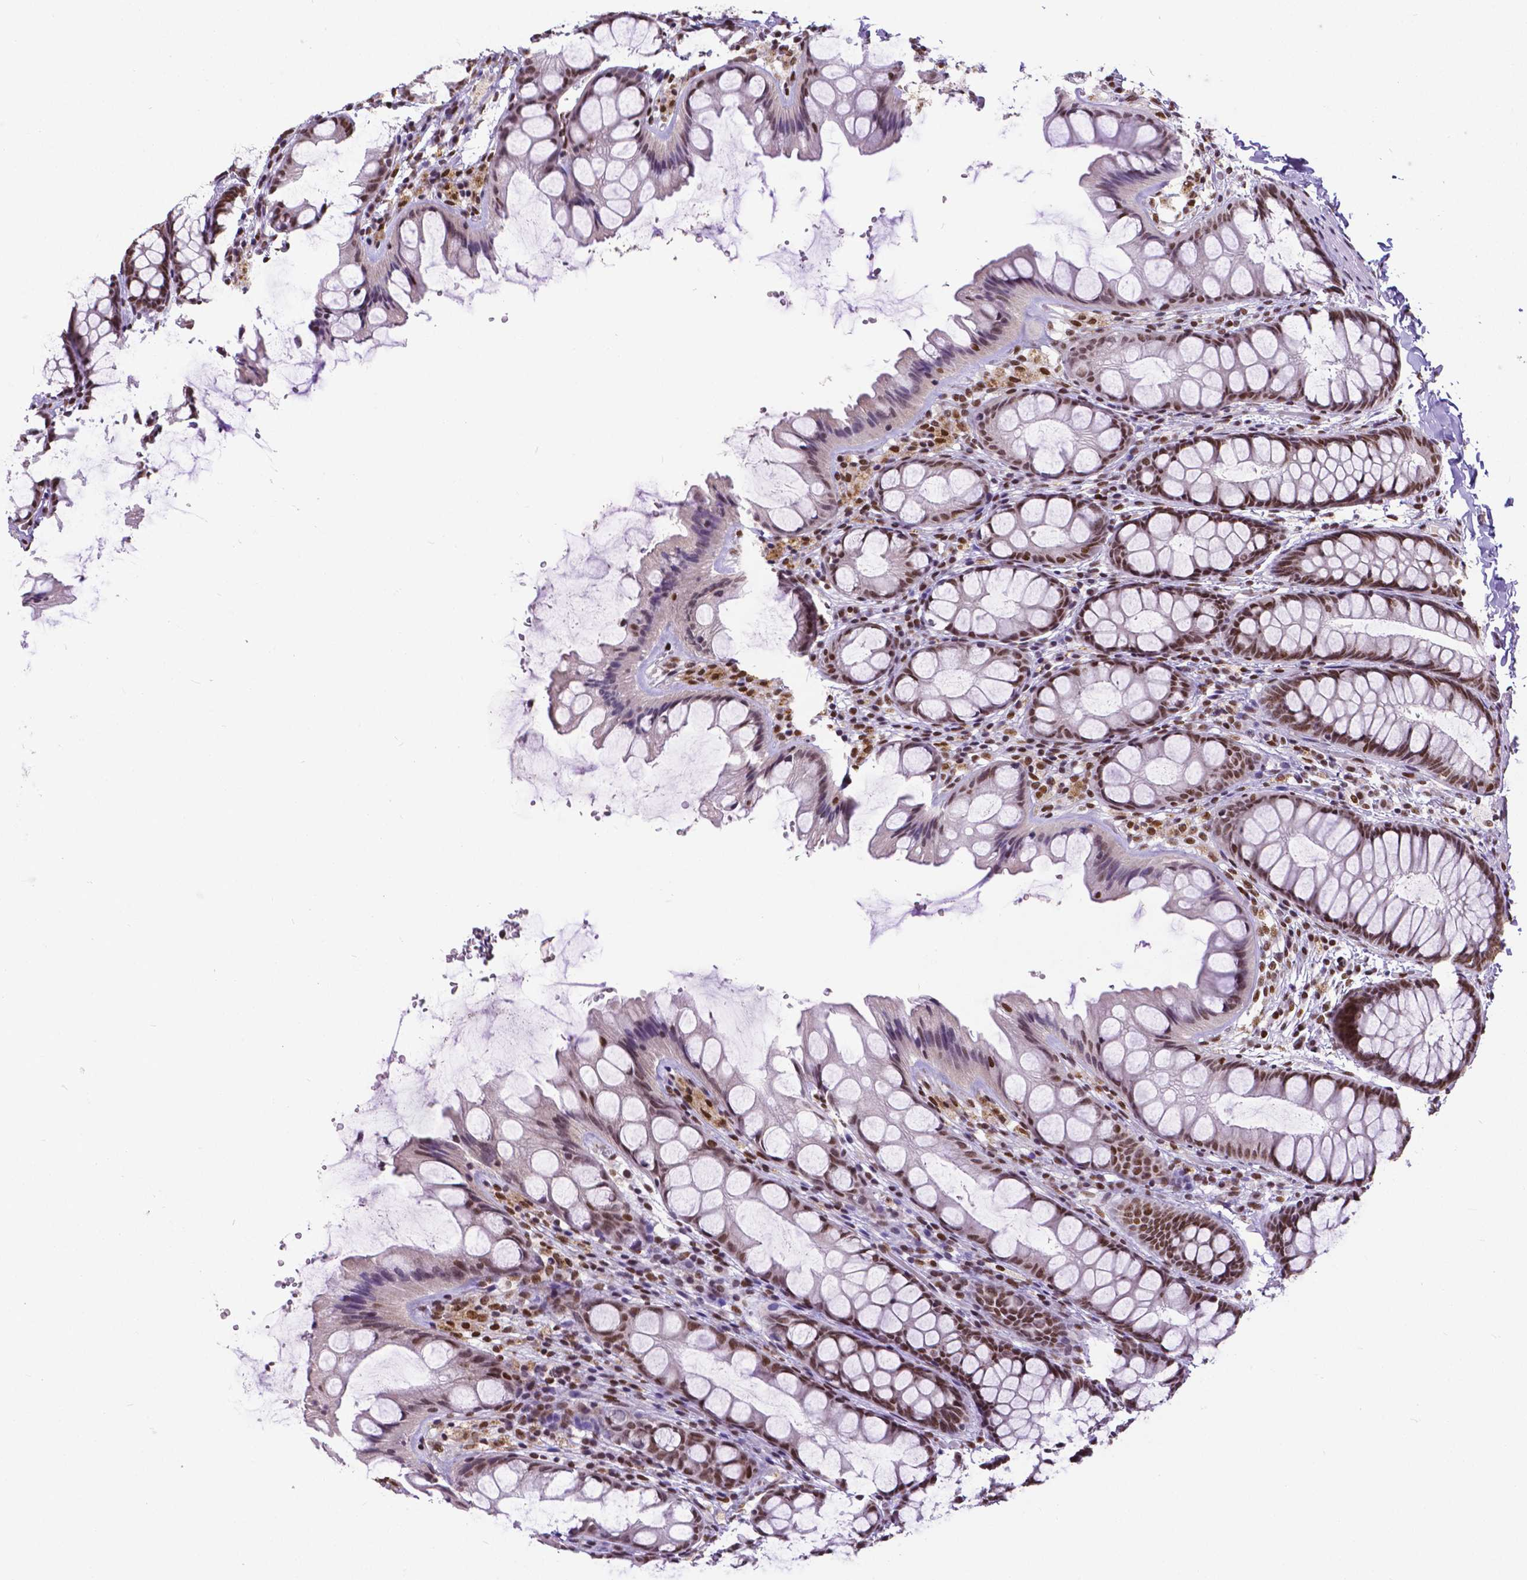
{"staining": {"intensity": "strong", "quantity": "25%-75%", "location": "nuclear"}, "tissue": "colon", "cell_type": "Endothelial cells", "image_type": "normal", "snomed": [{"axis": "morphology", "description": "Normal tissue, NOS"}, {"axis": "topography", "description": "Colon"}], "caption": "Protein staining by immunohistochemistry (IHC) displays strong nuclear positivity in approximately 25%-75% of endothelial cells in unremarkable colon. Using DAB (3,3'-diaminobenzidine) (brown) and hematoxylin (blue) stains, captured at high magnification using brightfield microscopy.", "gene": "ATRX", "patient": {"sex": "male", "age": 47}}